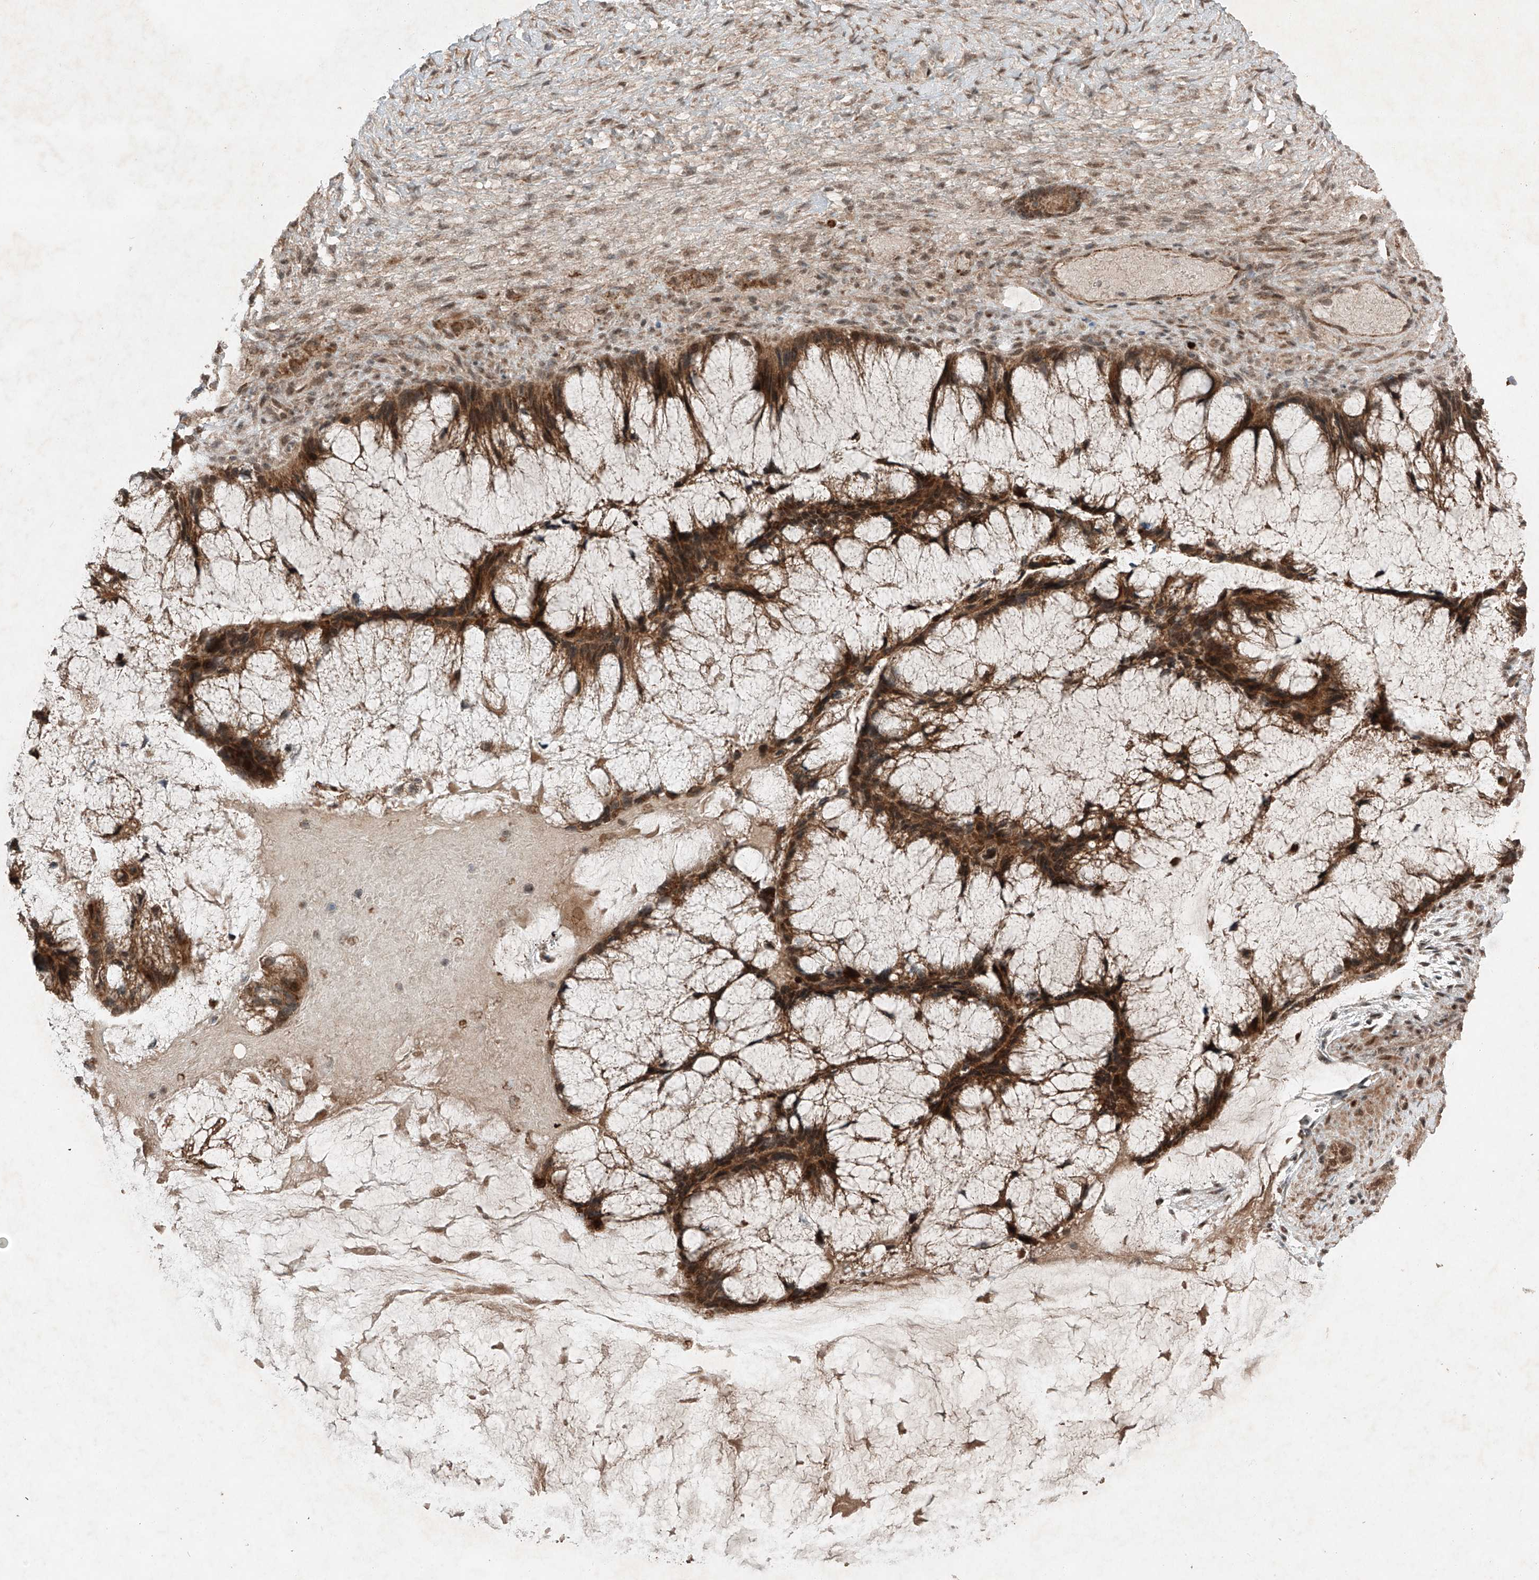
{"staining": {"intensity": "strong", "quantity": ">75%", "location": "cytoplasmic/membranous"}, "tissue": "ovarian cancer", "cell_type": "Tumor cells", "image_type": "cancer", "snomed": [{"axis": "morphology", "description": "Cystadenocarcinoma, mucinous, NOS"}, {"axis": "topography", "description": "Ovary"}], "caption": "Immunohistochemistry (IHC) photomicrograph of ovarian mucinous cystadenocarcinoma stained for a protein (brown), which exhibits high levels of strong cytoplasmic/membranous staining in approximately >75% of tumor cells.", "gene": "ZNF620", "patient": {"sex": "female", "age": 37}}